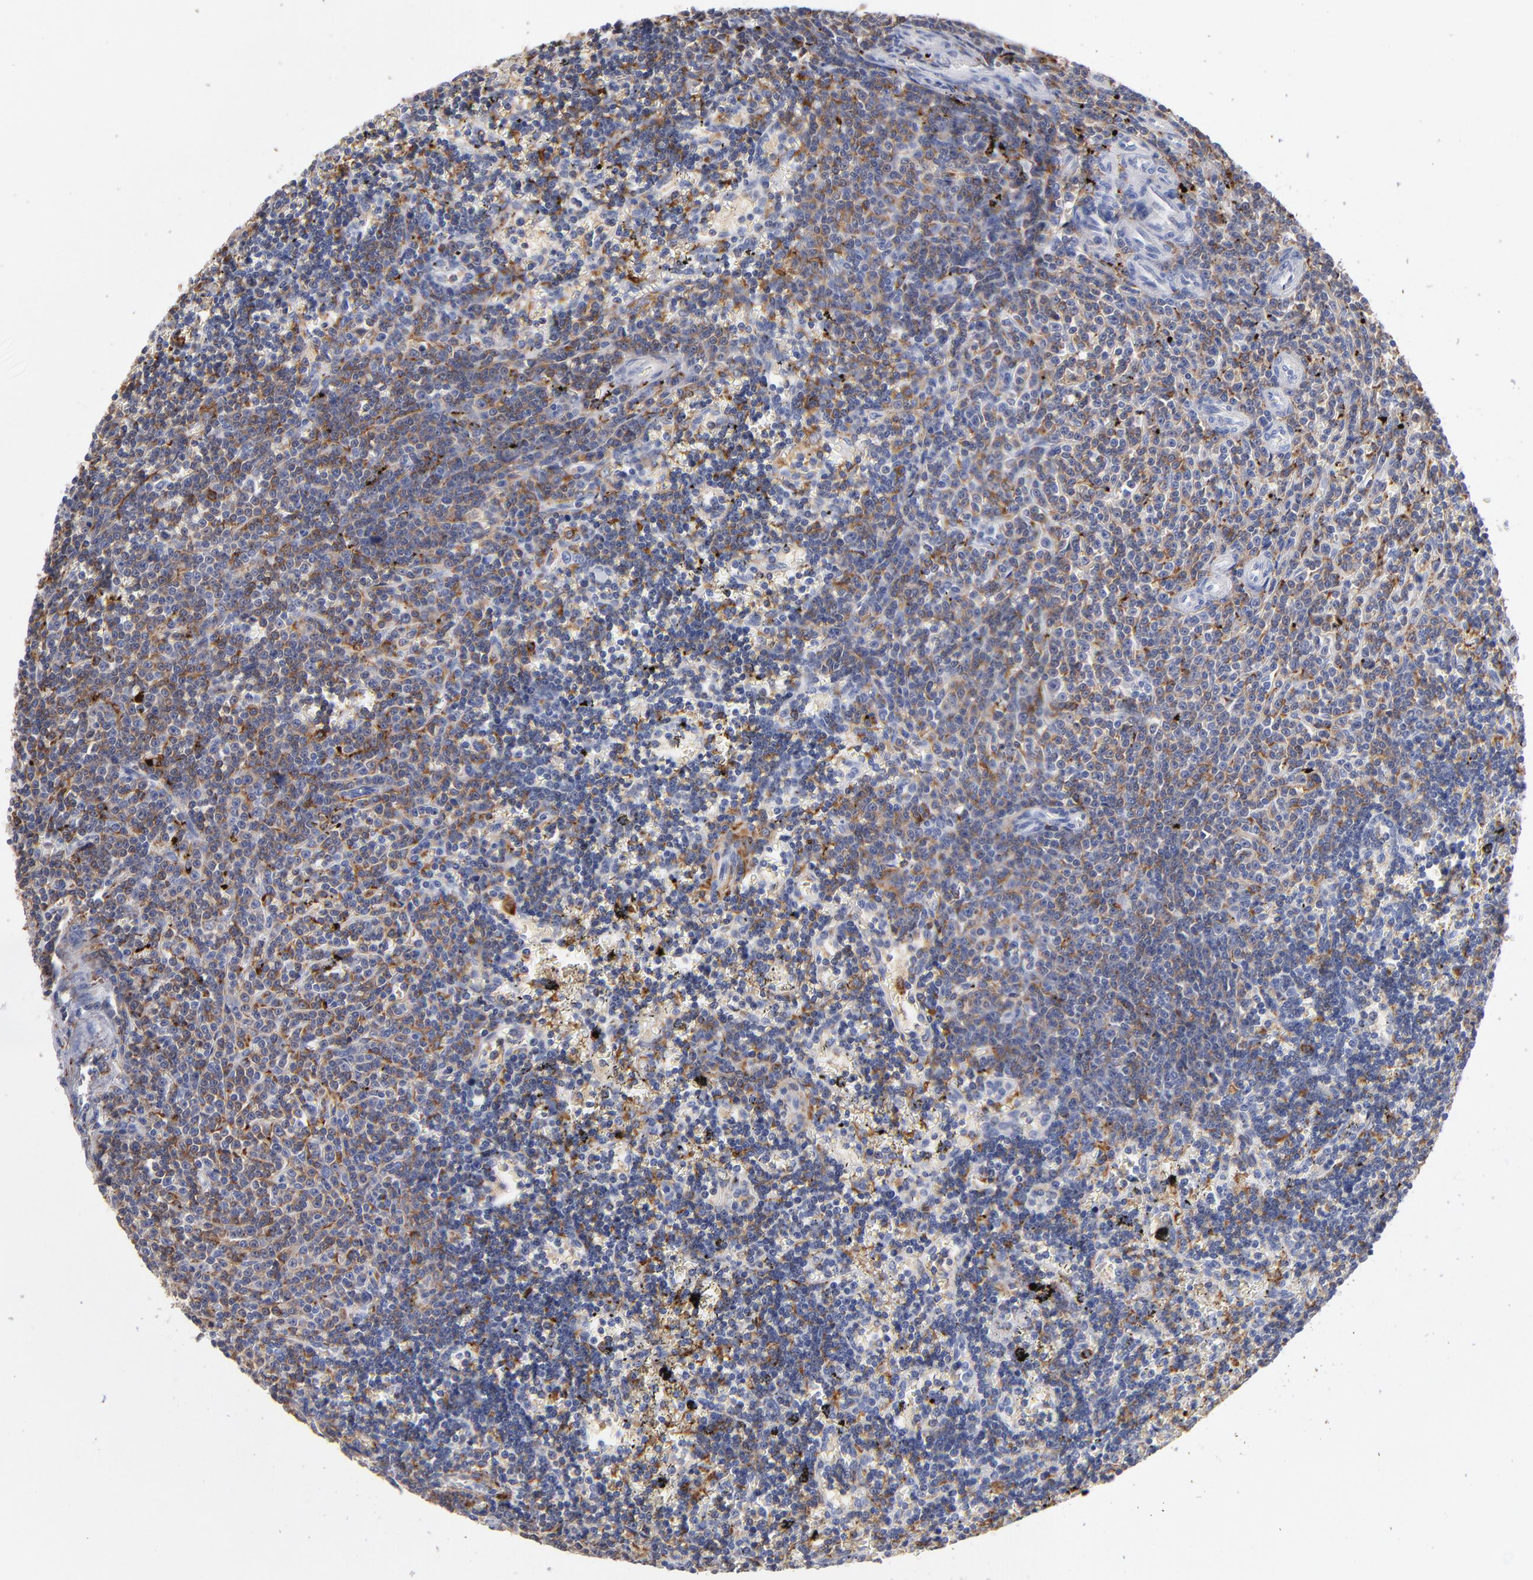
{"staining": {"intensity": "weak", "quantity": ">75%", "location": "cytoplasmic/membranous"}, "tissue": "lymphoma", "cell_type": "Tumor cells", "image_type": "cancer", "snomed": [{"axis": "morphology", "description": "Malignant lymphoma, non-Hodgkin's type, Low grade"}, {"axis": "topography", "description": "Spleen"}], "caption": "Approximately >75% of tumor cells in lymphoma display weak cytoplasmic/membranous protein staining as visualized by brown immunohistochemical staining.", "gene": "CD180", "patient": {"sex": "male", "age": 60}}